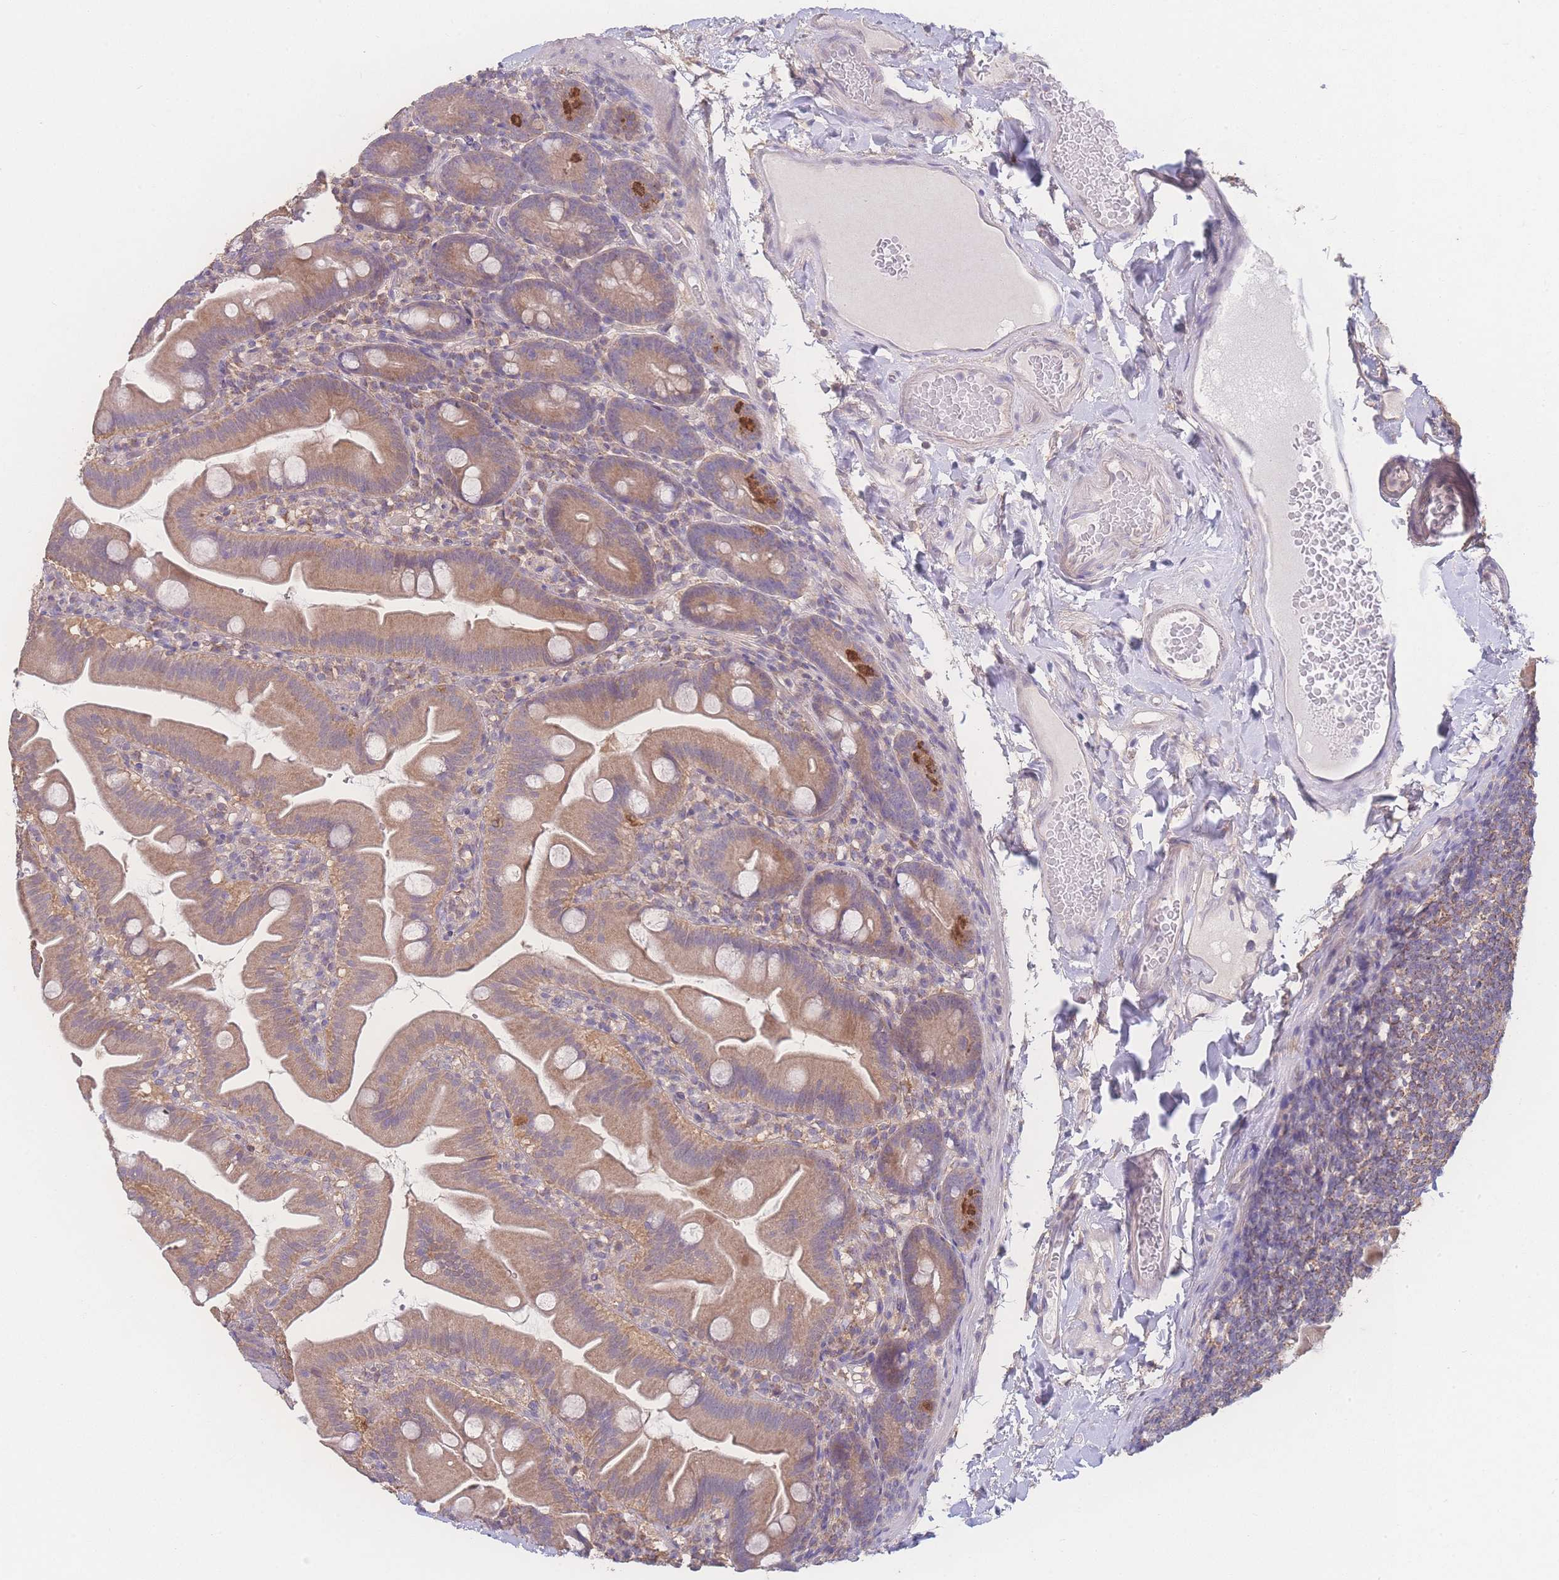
{"staining": {"intensity": "strong", "quantity": "<25%", "location": "cytoplasmic/membranous"}, "tissue": "small intestine", "cell_type": "Glandular cells", "image_type": "normal", "snomed": [{"axis": "morphology", "description": "Normal tissue, NOS"}, {"axis": "topography", "description": "Small intestine"}], "caption": "Immunohistochemistry image of normal small intestine: small intestine stained using immunohistochemistry exhibits medium levels of strong protein expression localized specifically in the cytoplasmic/membranous of glandular cells, appearing as a cytoplasmic/membranous brown color.", "gene": "GIPR", "patient": {"sex": "female", "age": 68}}